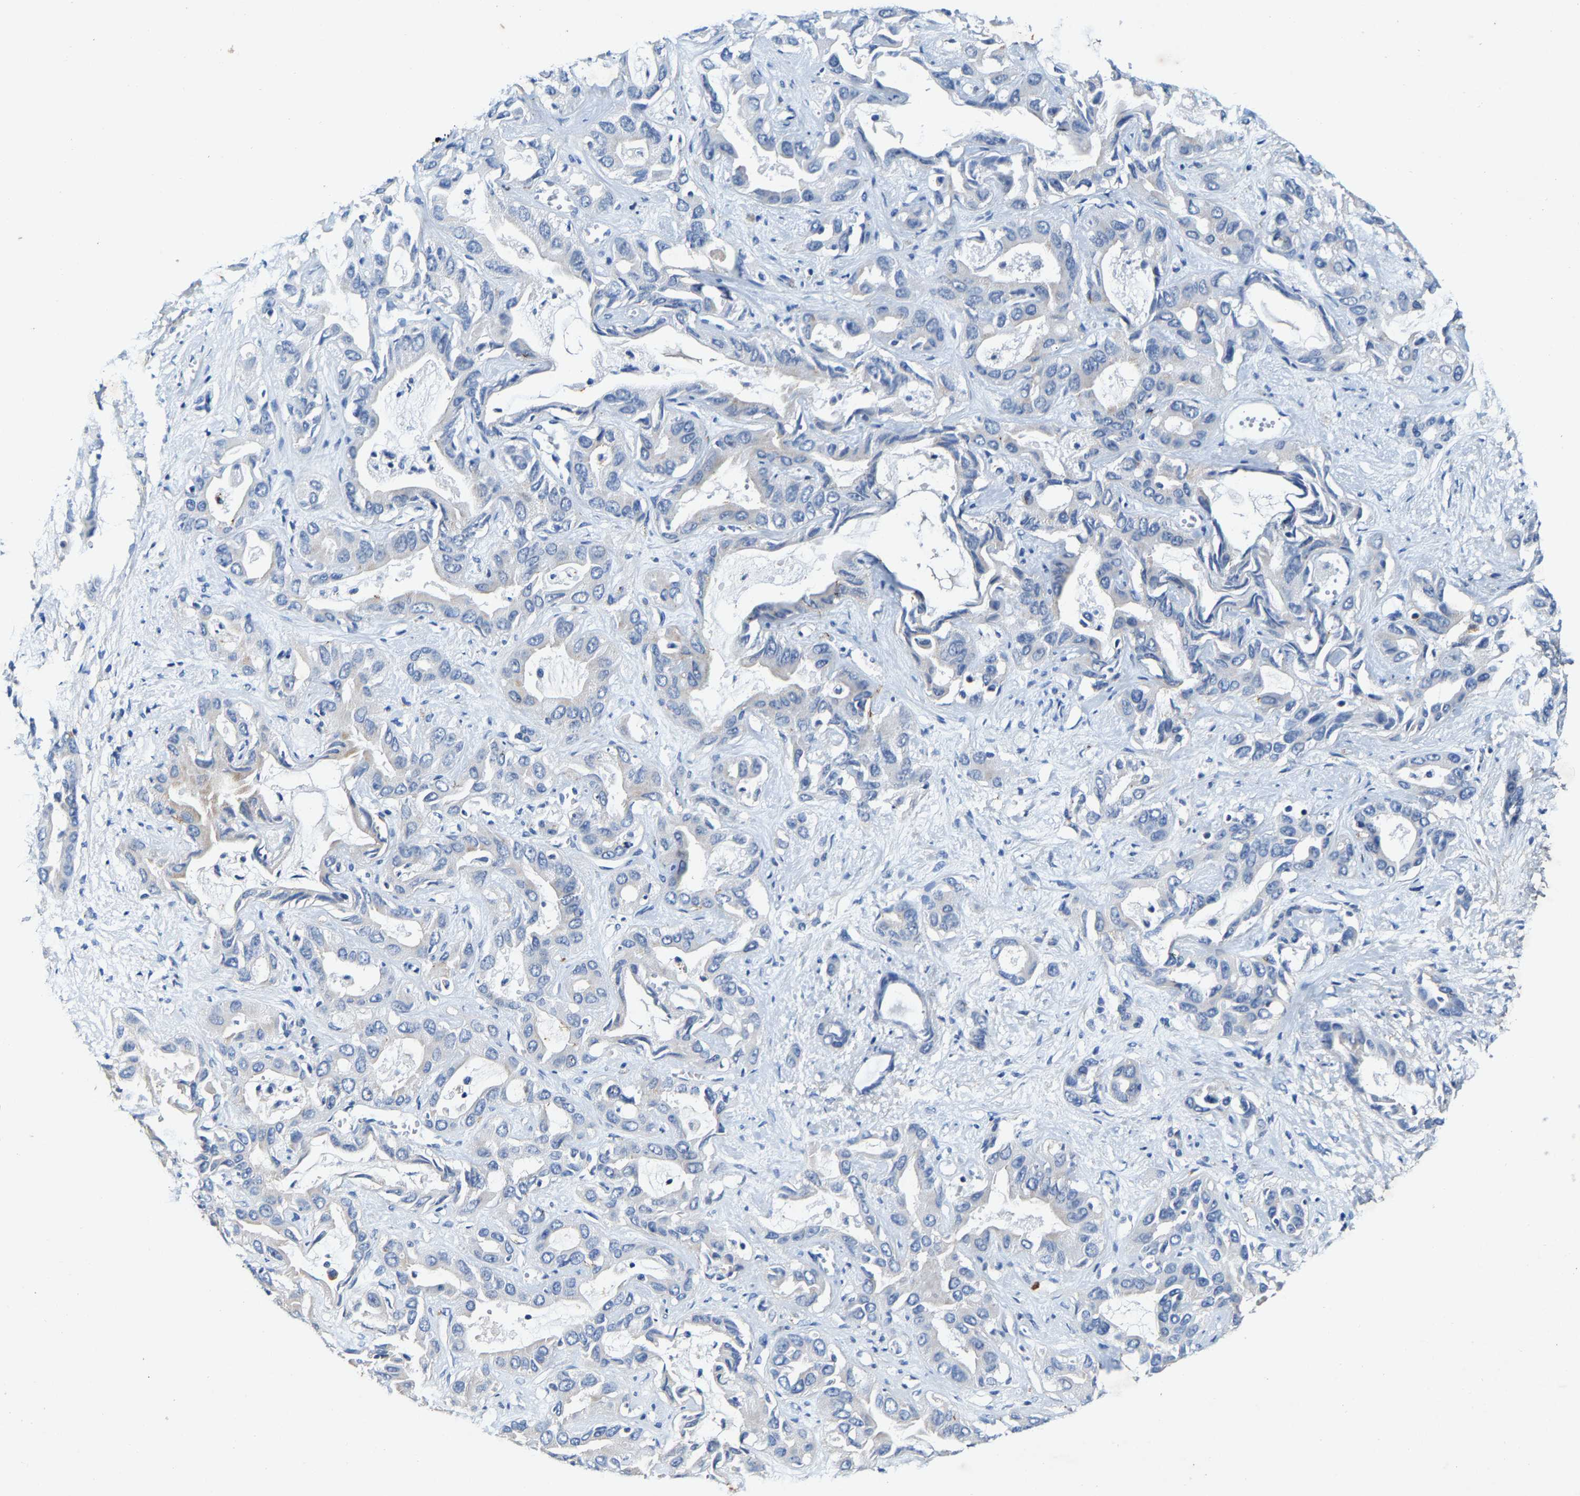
{"staining": {"intensity": "negative", "quantity": "none", "location": "none"}, "tissue": "liver cancer", "cell_type": "Tumor cells", "image_type": "cancer", "snomed": [{"axis": "morphology", "description": "Cholangiocarcinoma"}, {"axis": "topography", "description": "Liver"}], "caption": "Tumor cells show no significant expression in liver cancer (cholangiocarcinoma).", "gene": "SLC25A25", "patient": {"sex": "female", "age": 52}}